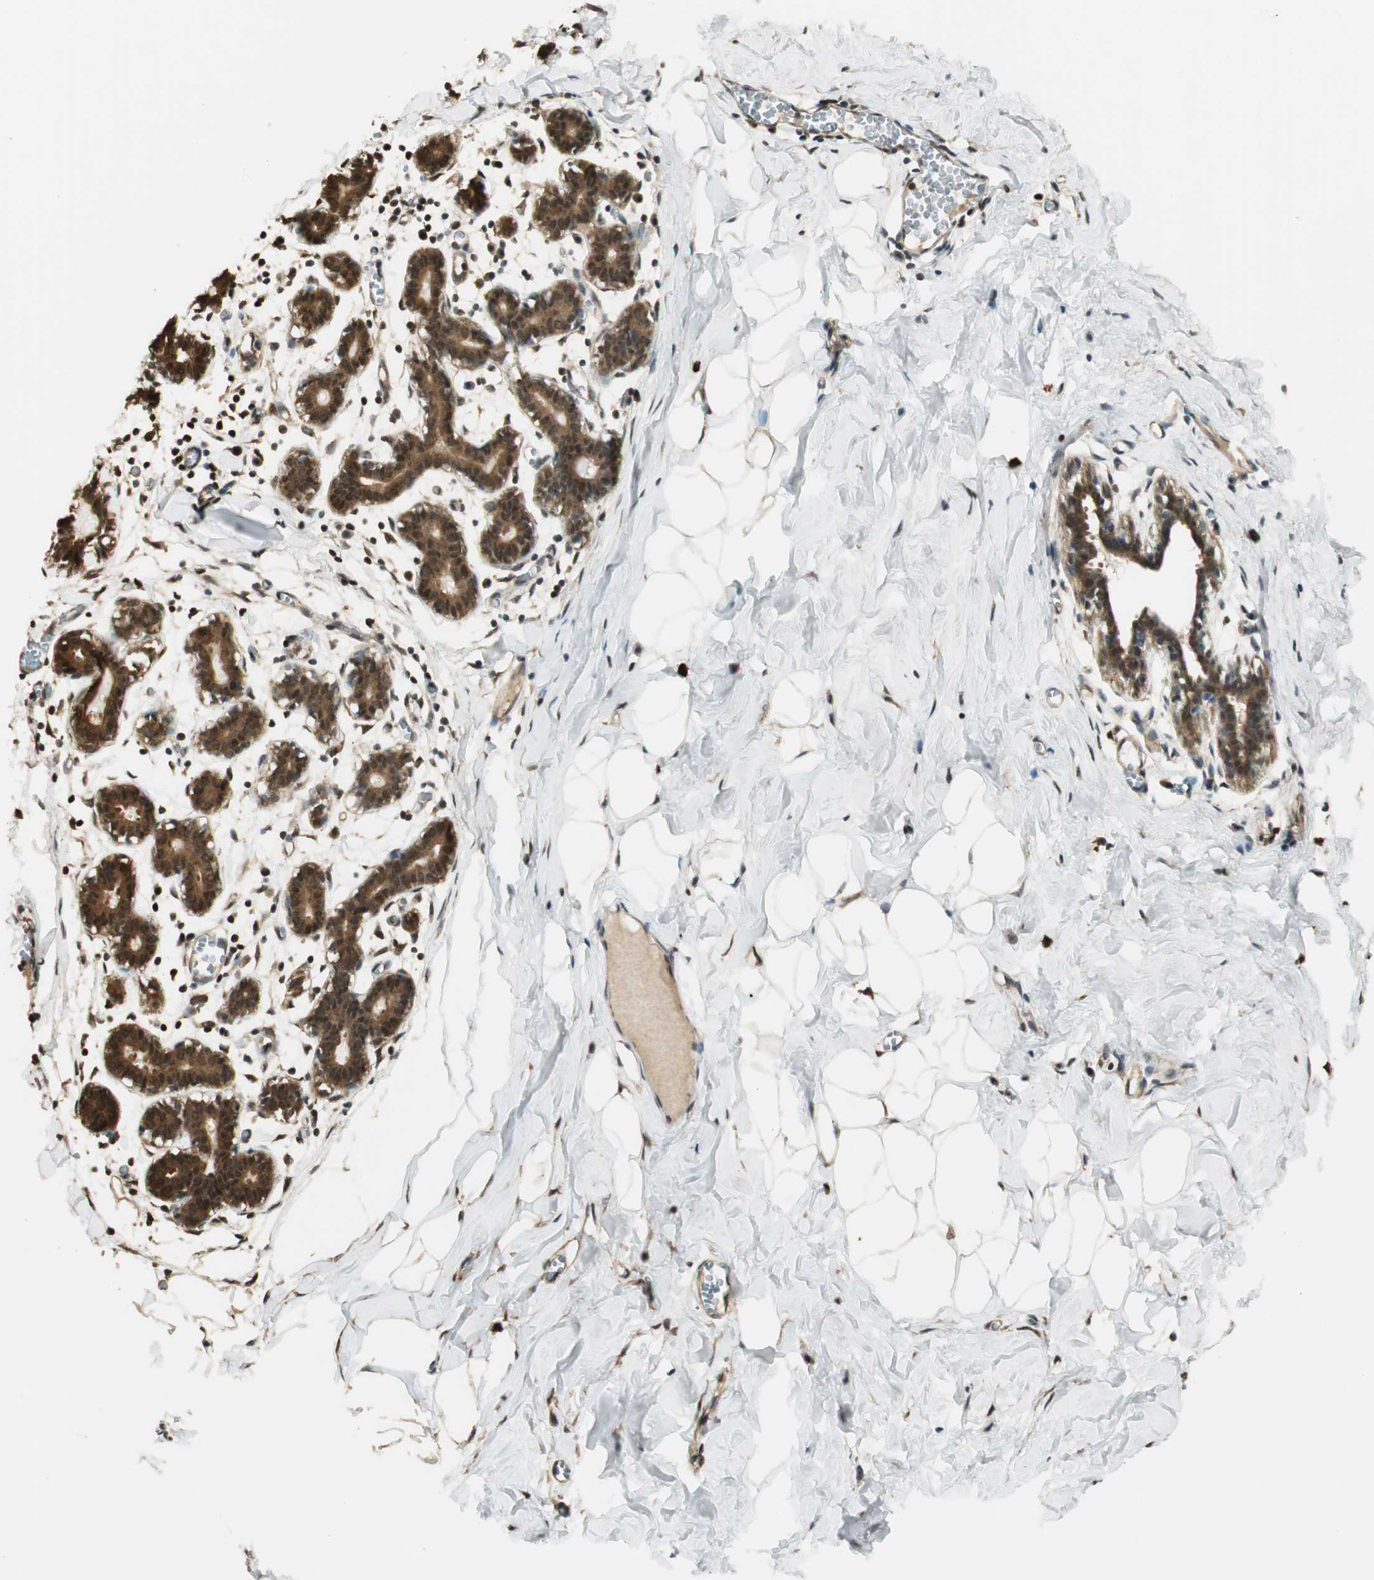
{"staining": {"intensity": "moderate", "quantity": ">75%", "location": "cytoplasmic/membranous,nuclear"}, "tissue": "breast", "cell_type": "Adipocytes", "image_type": "normal", "snomed": [{"axis": "morphology", "description": "Normal tissue, NOS"}, {"axis": "topography", "description": "Breast"}], "caption": "Breast stained with DAB immunohistochemistry (IHC) exhibits medium levels of moderate cytoplasmic/membranous,nuclear expression in approximately >75% of adipocytes.", "gene": "ENSG00000268870", "patient": {"sex": "female", "age": 27}}